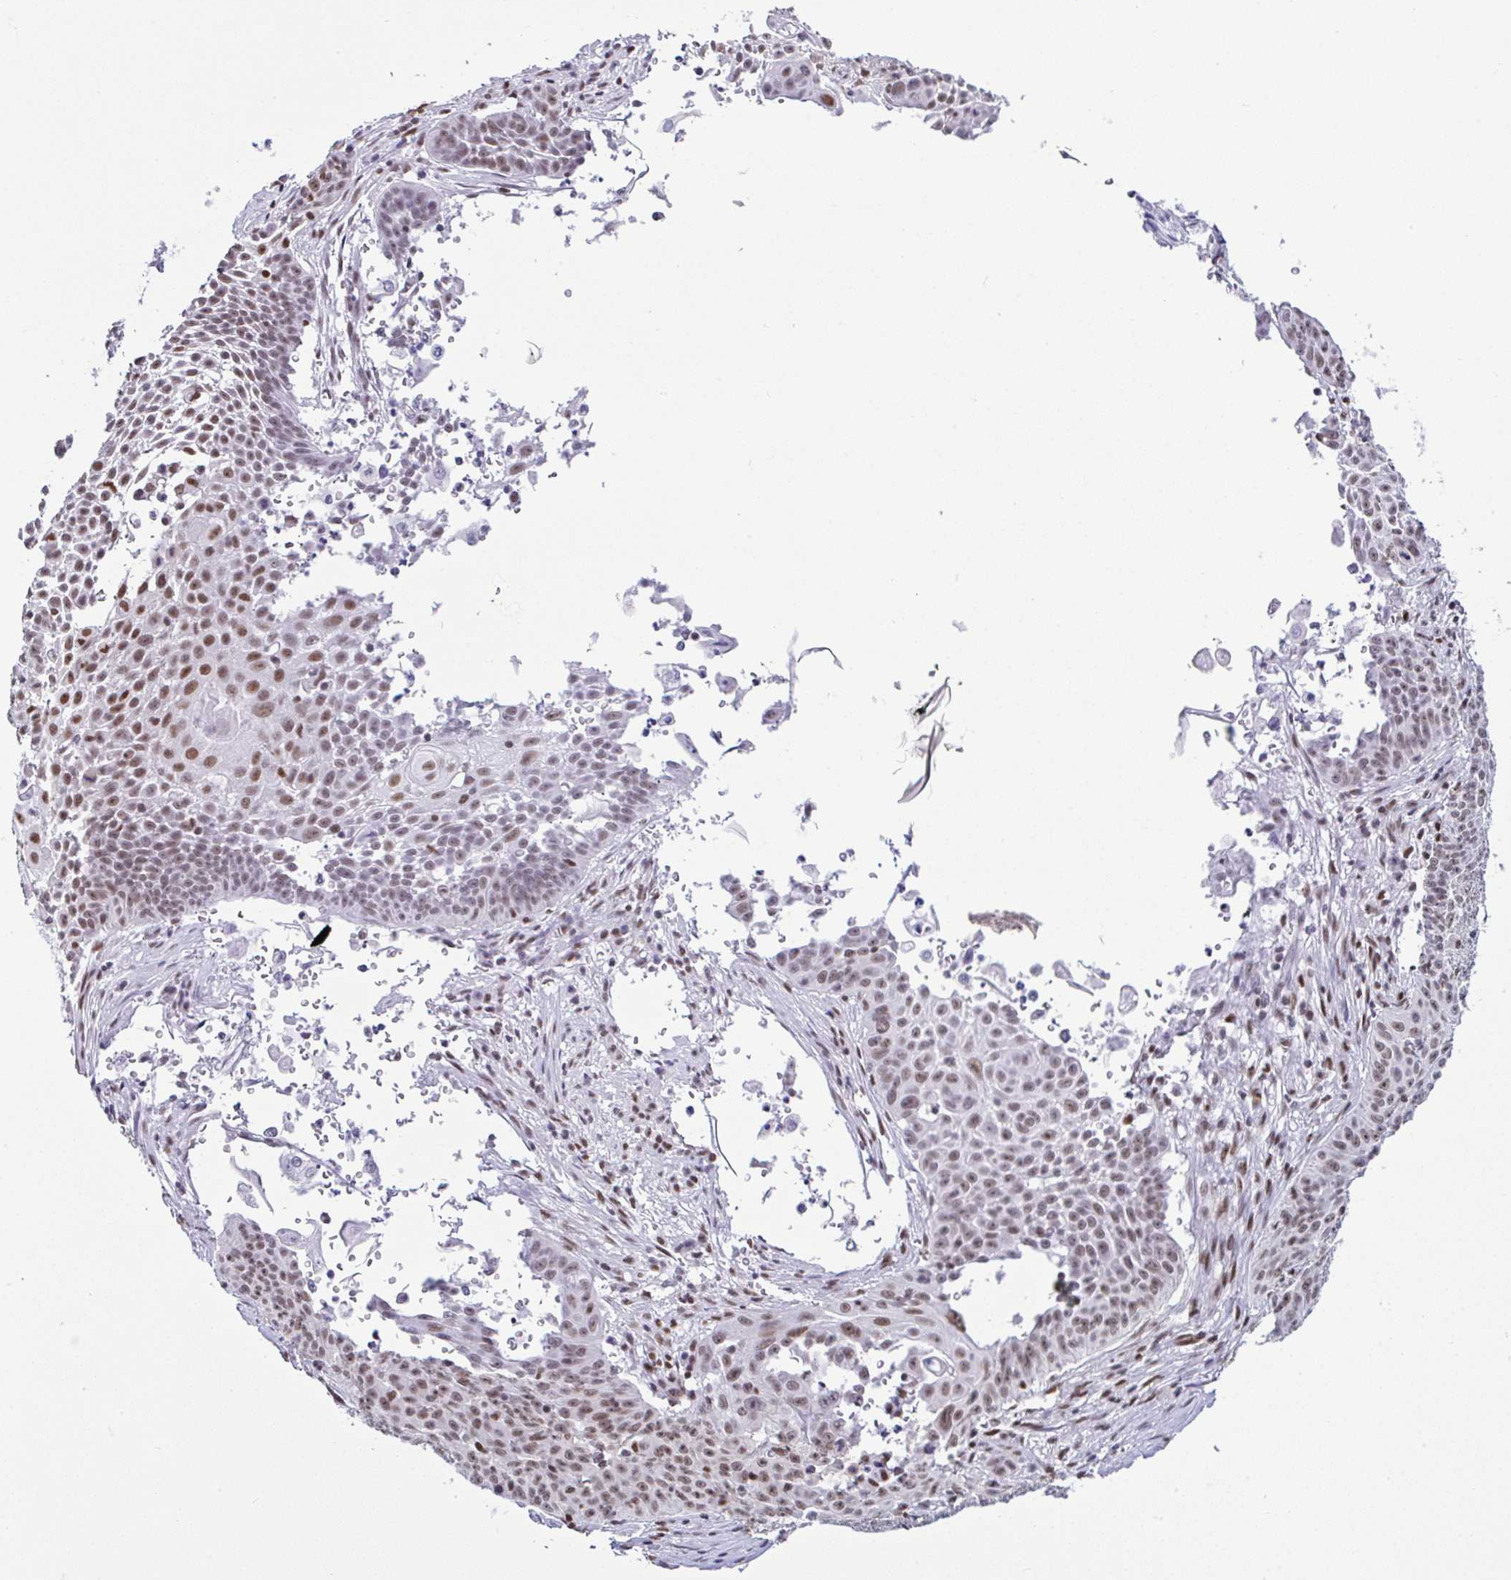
{"staining": {"intensity": "moderate", "quantity": ">75%", "location": "nuclear"}, "tissue": "skin cancer", "cell_type": "Tumor cells", "image_type": "cancer", "snomed": [{"axis": "morphology", "description": "Squamous cell carcinoma, NOS"}, {"axis": "topography", "description": "Skin"}], "caption": "Human squamous cell carcinoma (skin) stained with a brown dye displays moderate nuclear positive expression in approximately >75% of tumor cells.", "gene": "DR1", "patient": {"sex": "male", "age": 24}}